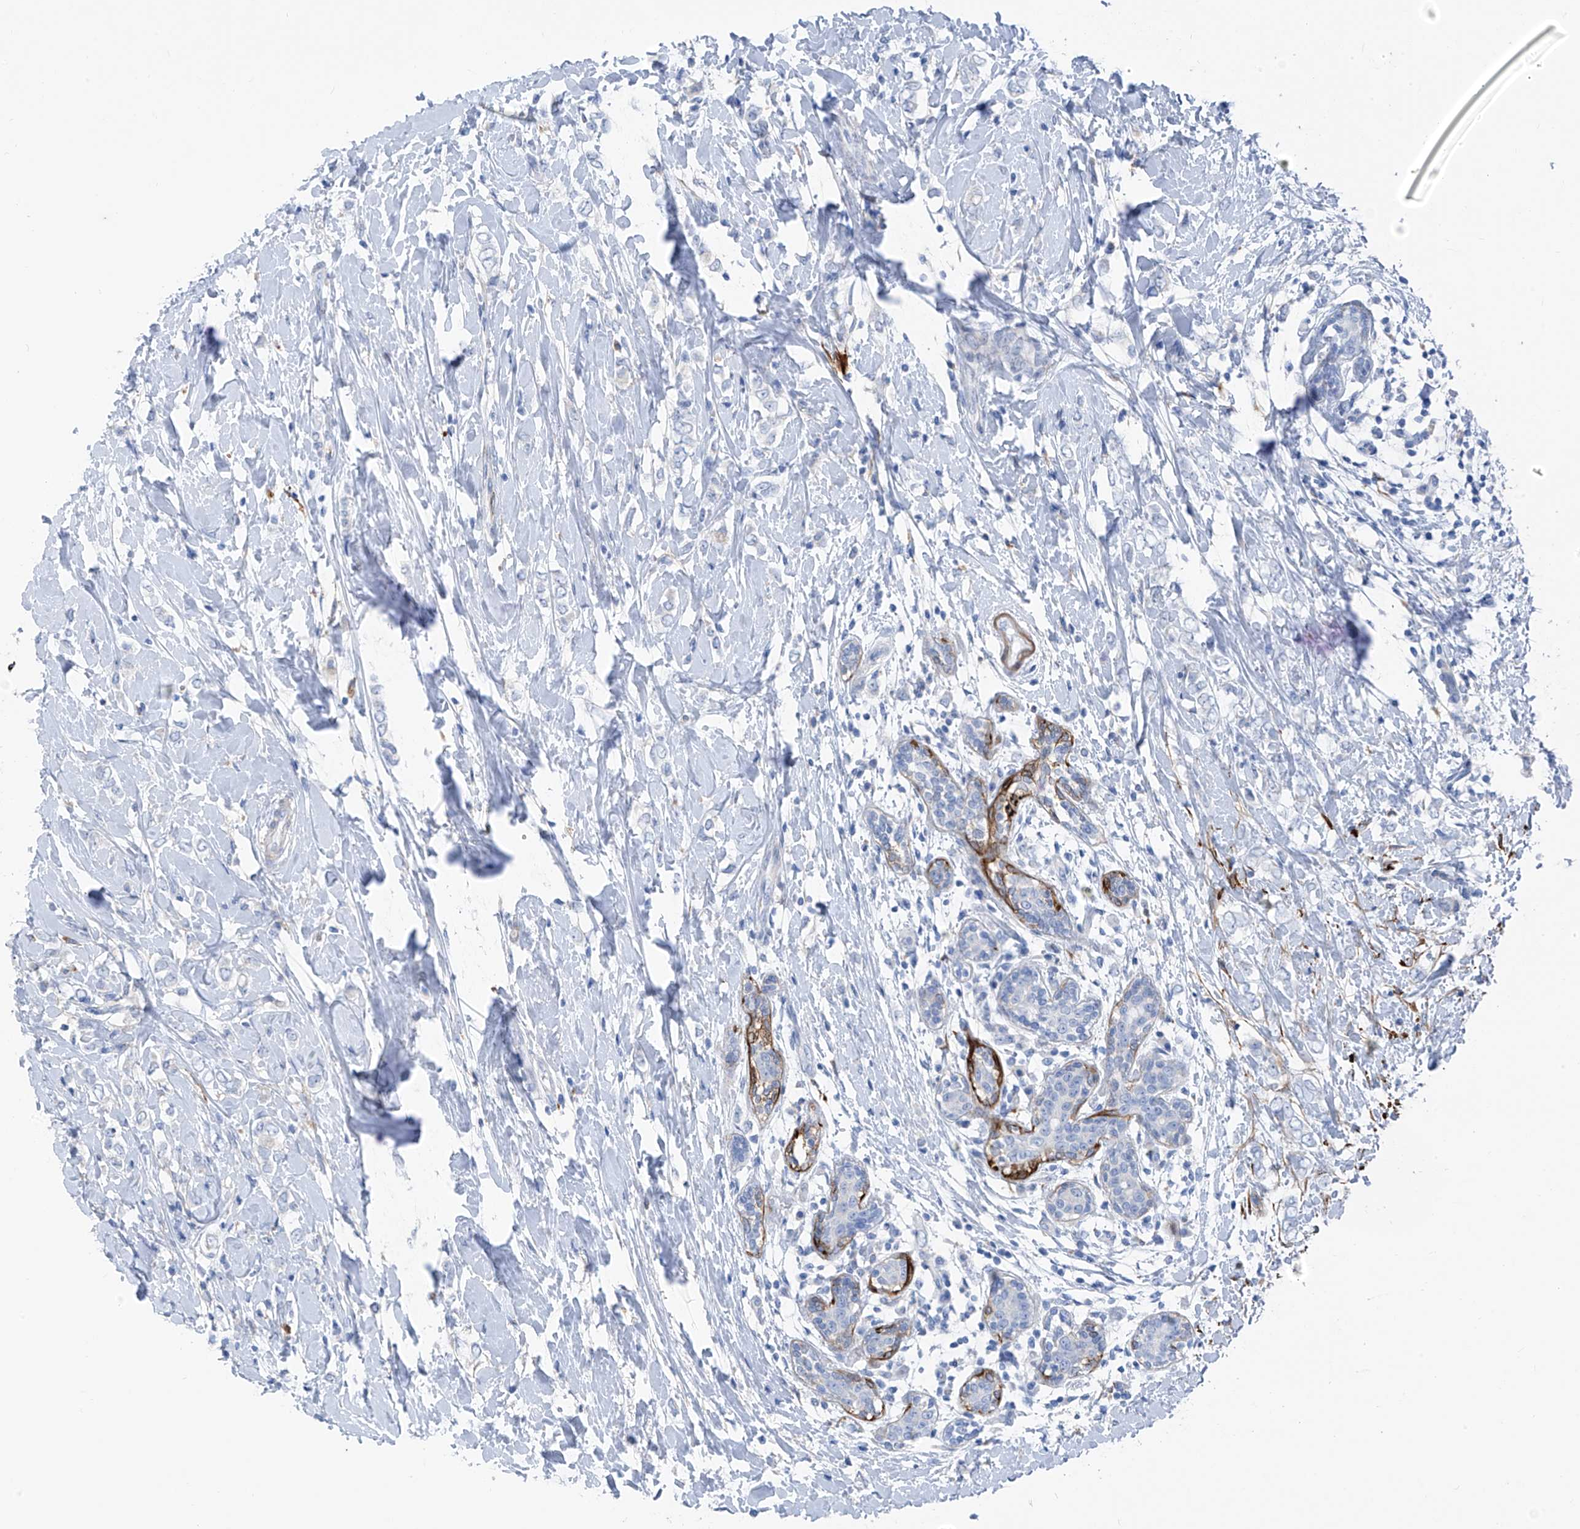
{"staining": {"intensity": "negative", "quantity": "none", "location": "none"}, "tissue": "breast cancer", "cell_type": "Tumor cells", "image_type": "cancer", "snomed": [{"axis": "morphology", "description": "Normal tissue, NOS"}, {"axis": "morphology", "description": "Lobular carcinoma"}, {"axis": "topography", "description": "Breast"}], "caption": "DAB immunohistochemical staining of breast lobular carcinoma exhibits no significant expression in tumor cells. (Stains: DAB immunohistochemistry with hematoxylin counter stain, Microscopy: brightfield microscopy at high magnification).", "gene": "GLMP", "patient": {"sex": "female", "age": 47}}